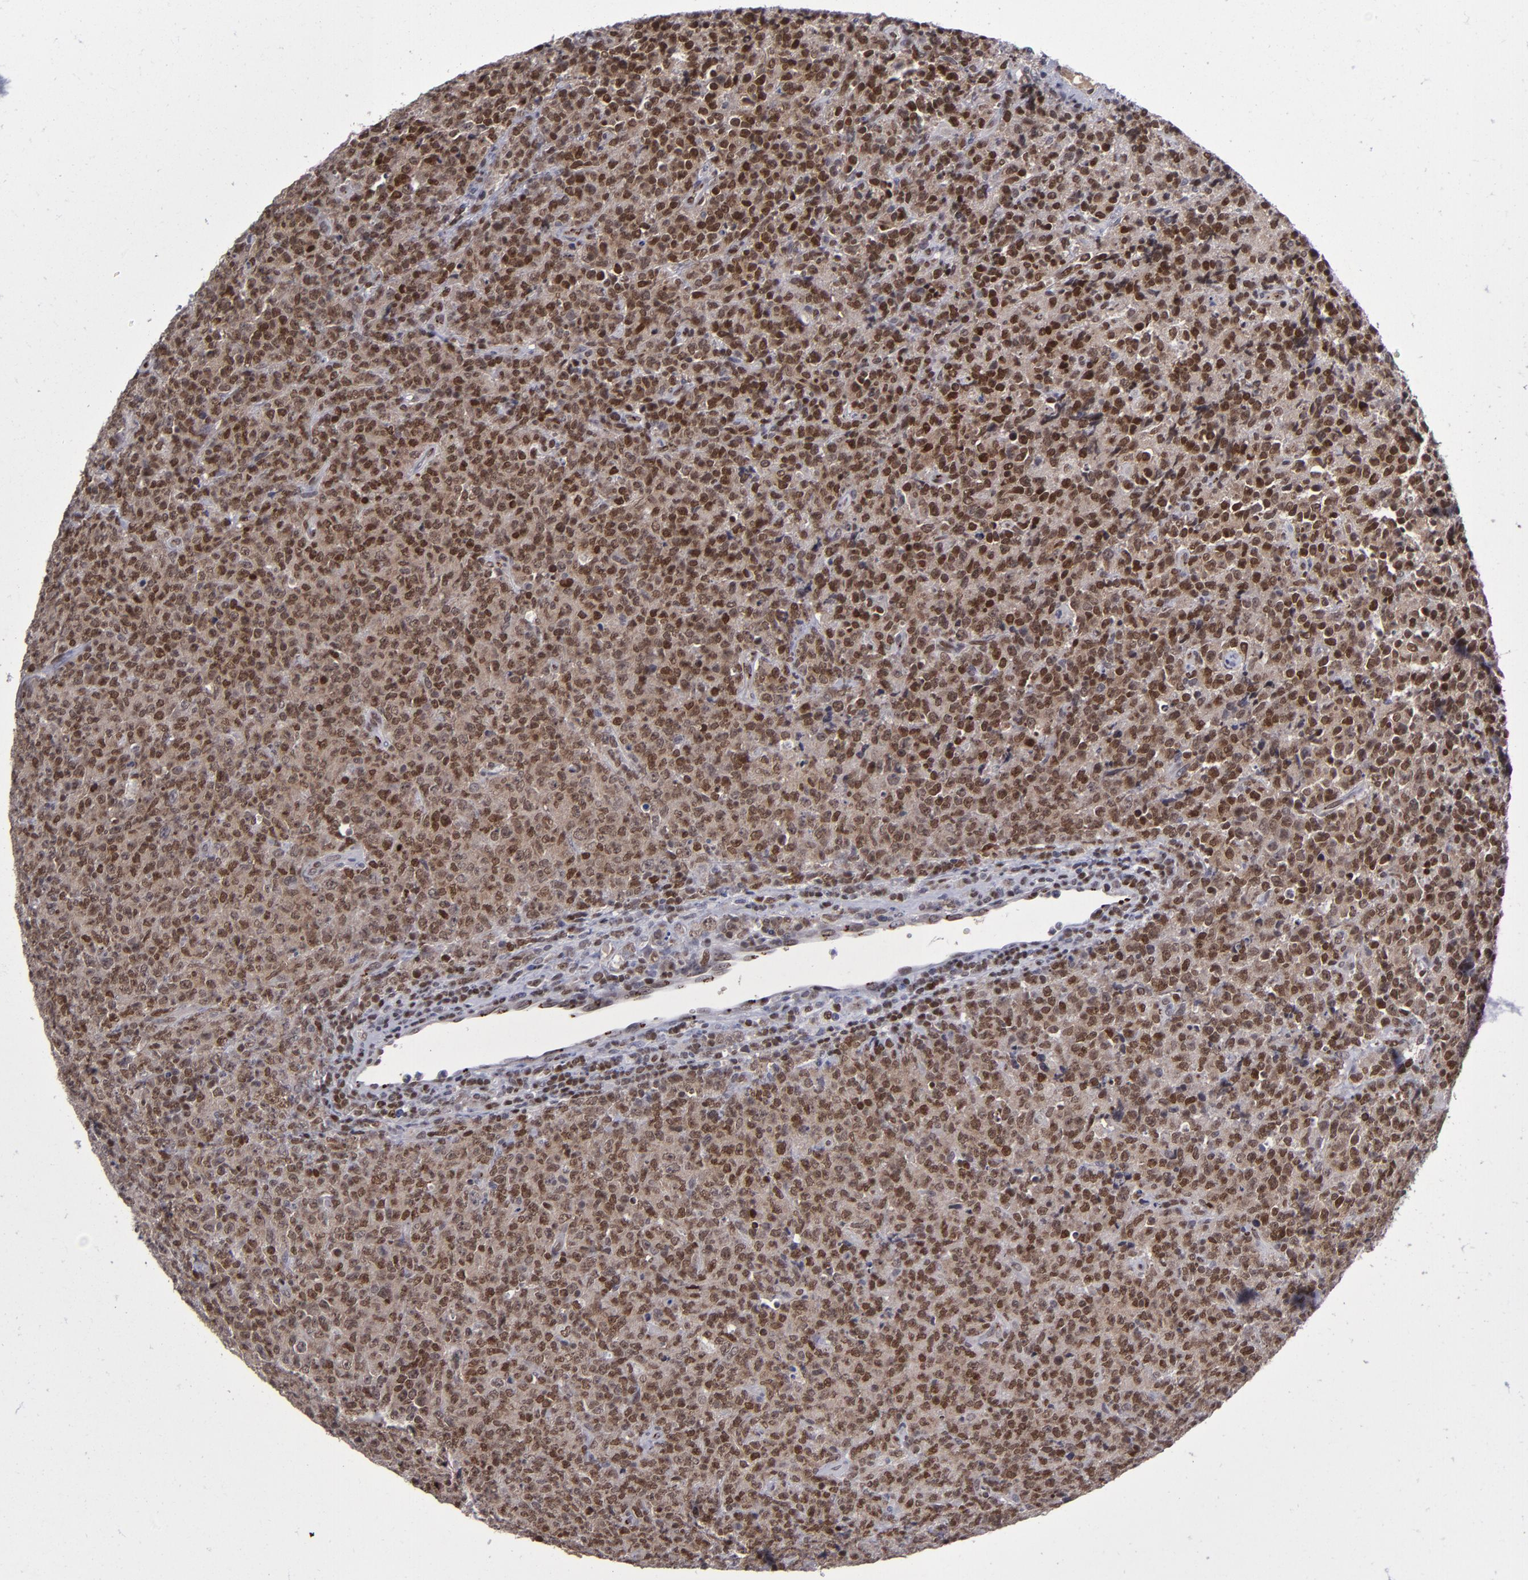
{"staining": {"intensity": "strong", "quantity": ">75%", "location": "cytoplasmic/membranous,nuclear"}, "tissue": "lymphoma", "cell_type": "Tumor cells", "image_type": "cancer", "snomed": [{"axis": "morphology", "description": "Malignant lymphoma, non-Hodgkin's type, High grade"}, {"axis": "topography", "description": "Tonsil"}], "caption": "A high amount of strong cytoplasmic/membranous and nuclear staining is appreciated in approximately >75% of tumor cells in malignant lymphoma, non-Hodgkin's type (high-grade) tissue.", "gene": "MGMT", "patient": {"sex": "female", "age": 36}}